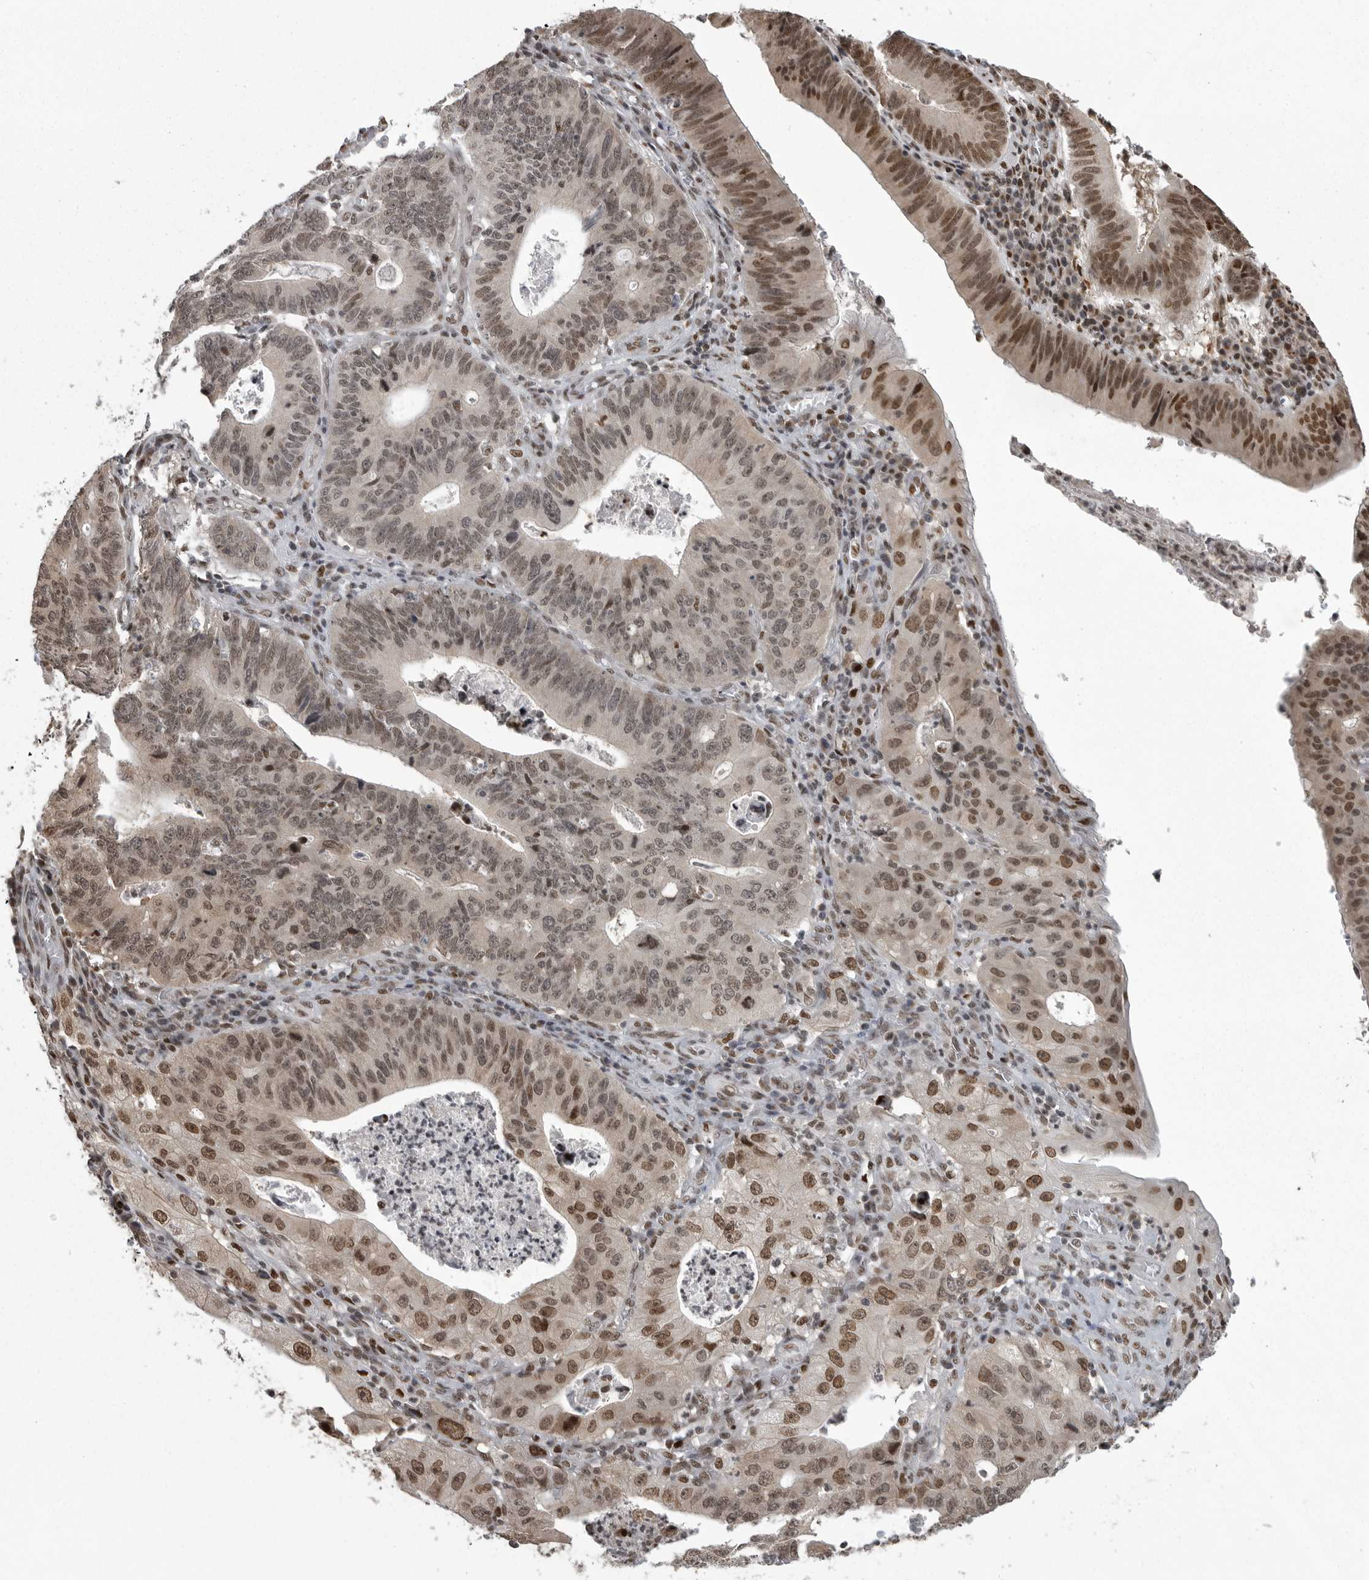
{"staining": {"intensity": "moderate", "quantity": ">75%", "location": "nuclear"}, "tissue": "stomach cancer", "cell_type": "Tumor cells", "image_type": "cancer", "snomed": [{"axis": "morphology", "description": "Adenocarcinoma, NOS"}, {"axis": "topography", "description": "Stomach"}], "caption": "Tumor cells show medium levels of moderate nuclear expression in about >75% of cells in adenocarcinoma (stomach). Using DAB (brown) and hematoxylin (blue) stains, captured at high magnification using brightfield microscopy.", "gene": "YAF2", "patient": {"sex": "male", "age": 59}}